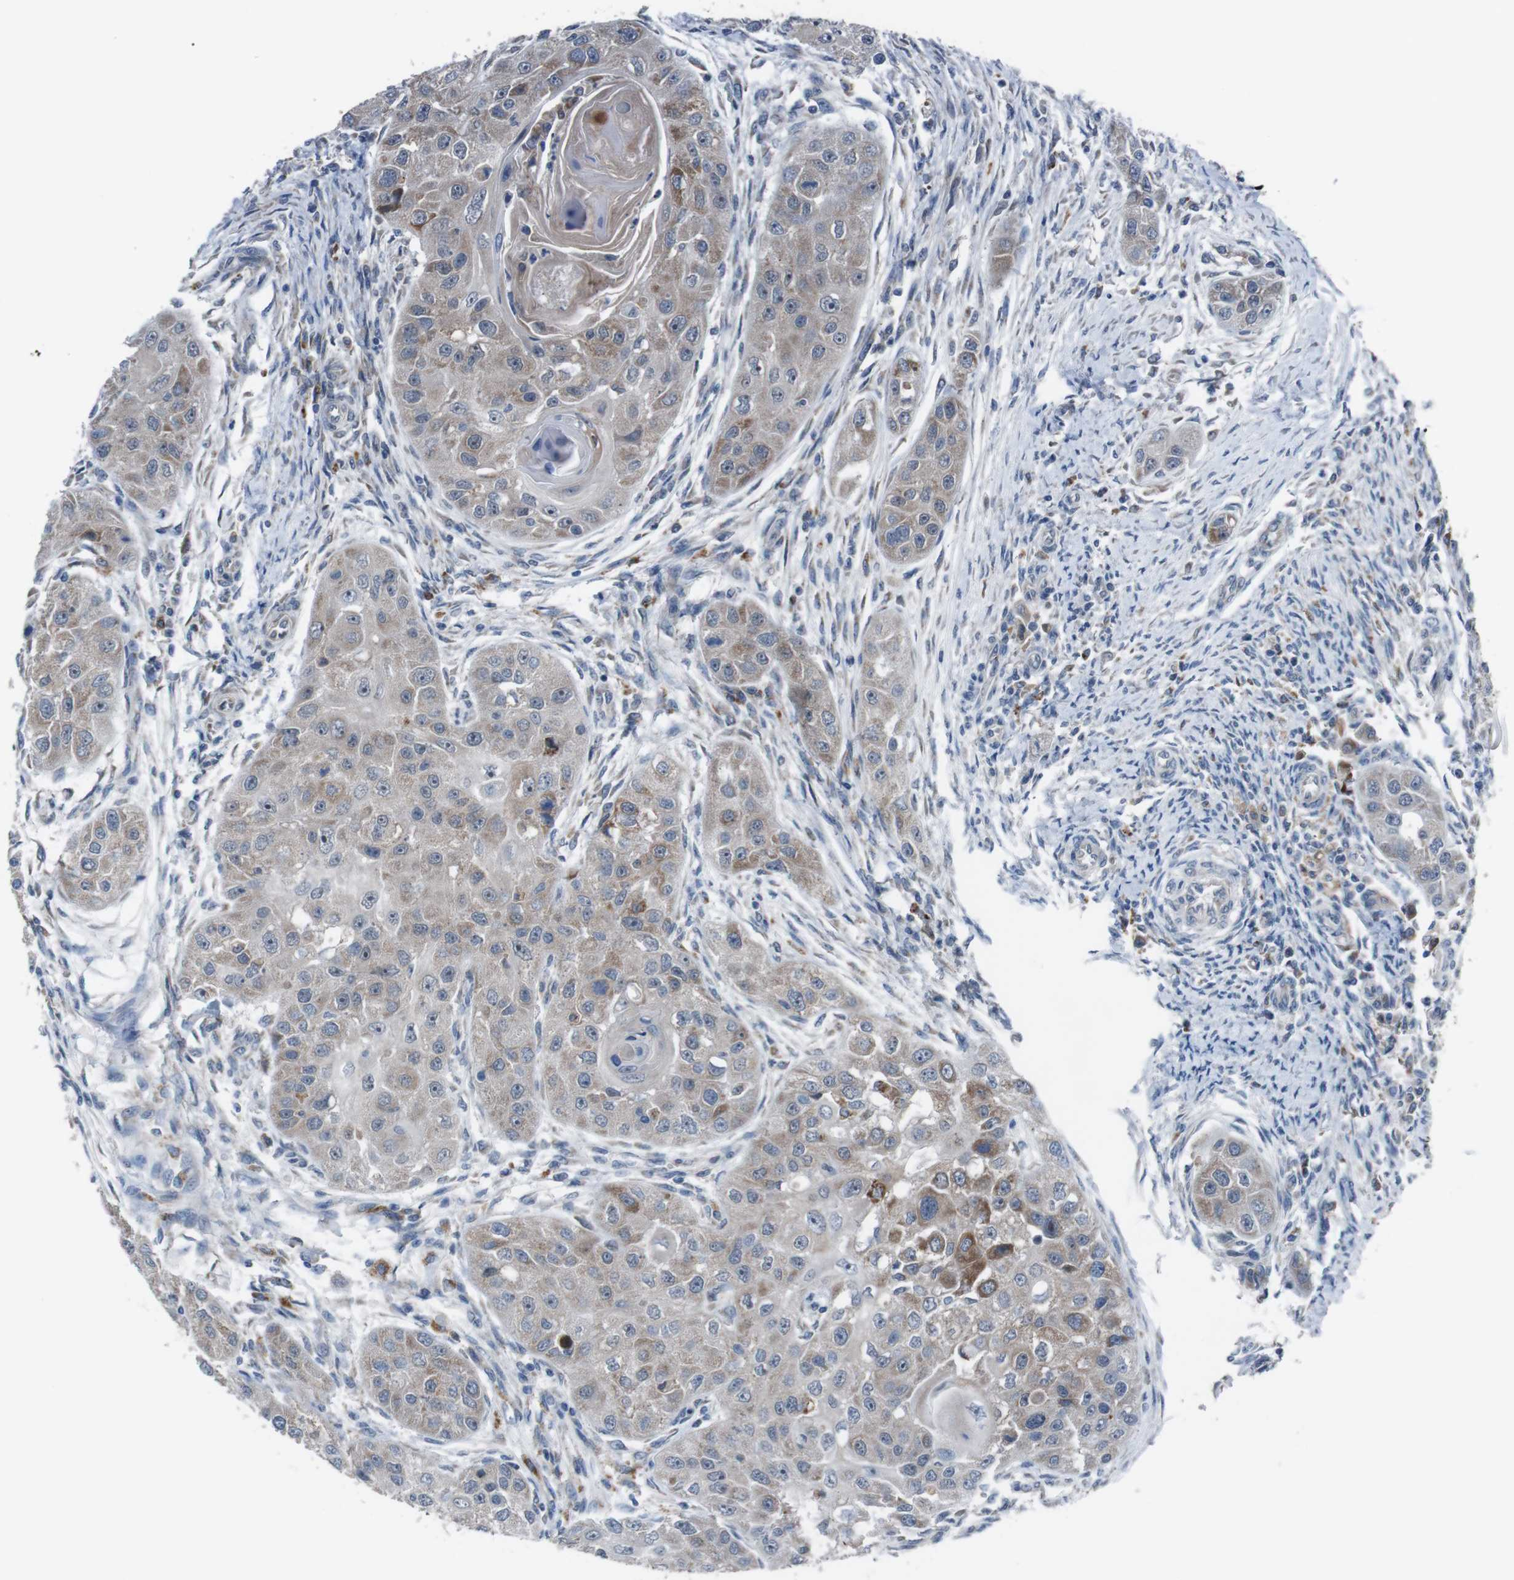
{"staining": {"intensity": "moderate", "quantity": "25%-75%", "location": "cytoplasmic/membranous"}, "tissue": "head and neck cancer", "cell_type": "Tumor cells", "image_type": "cancer", "snomed": [{"axis": "morphology", "description": "Normal tissue, NOS"}, {"axis": "morphology", "description": "Squamous cell carcinoma, NOS"}, {"axis": "topography", "description": "Skeletal muscle"}, {"axis": "topography", "description": "Head-Neck"}], "caption": "Moderate cytoplasmic/membranous staining for a protein is present in about 25%-75% of tumor cells of head and neck cancer using immunohistochemistry.", "gene": "CDH22", "patient": {"sex": "male", "age": 51}}